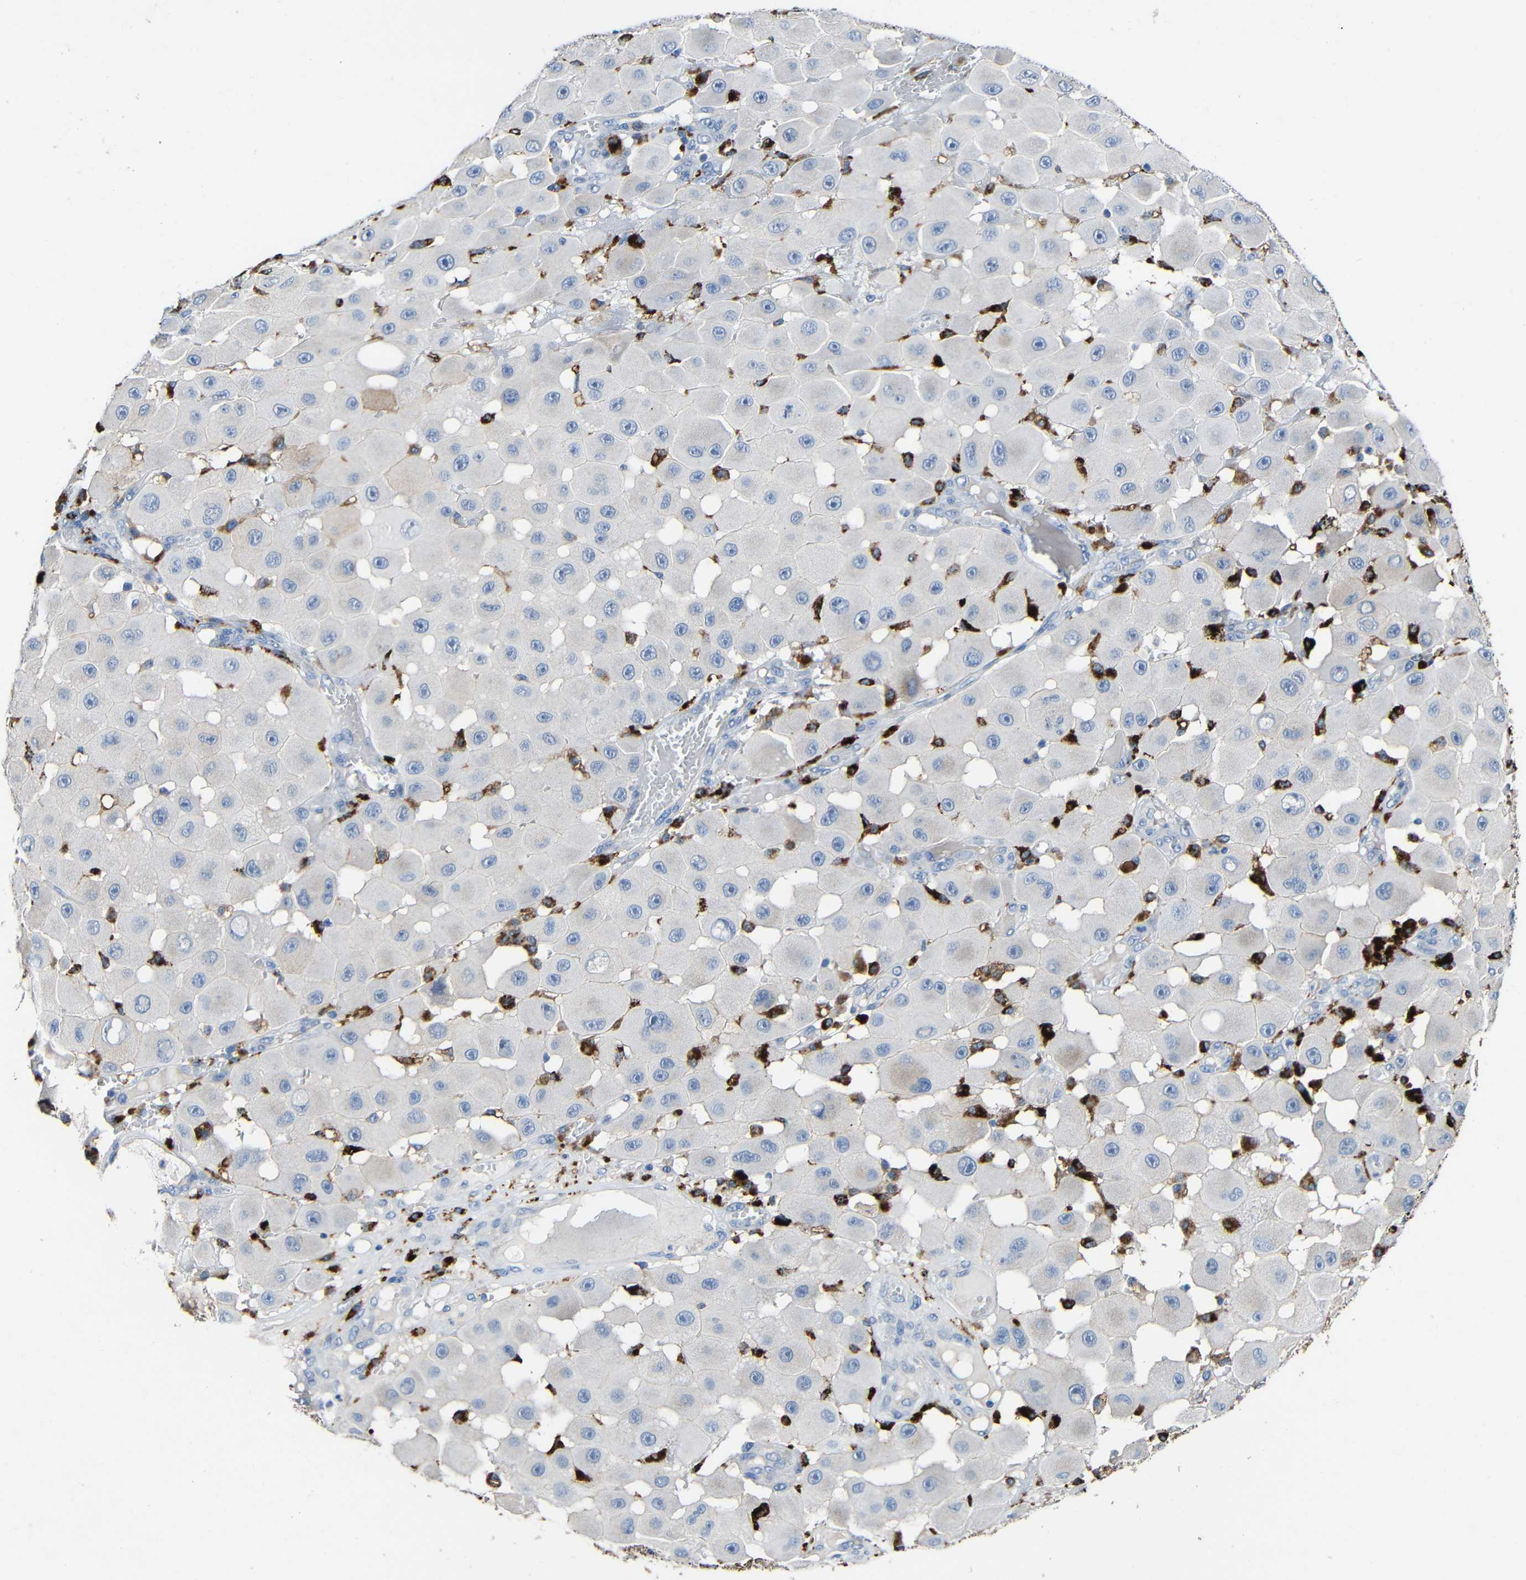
{"staining": {"intensity": "negative", "quantity": "none", "location": "none"}, "tissue": "melanoma", "cell_type": "Tumor cells", "image_type": "cancer", "snomed": [{"axis": "morphology", "description": "Malignant melanoma, NOS"}, {"axis": "topography", "description": "Skin"}], "caption": "High magnification brightfield microscopy of melanoma stained with DAB (3,3'-diaminobenzidine) (brown) and counterstained with hematoxylin (blue): tumor cells show no significant positivity.", "gene": "HLA-DMA", "patient": {"sex": "female", "age": 81}}